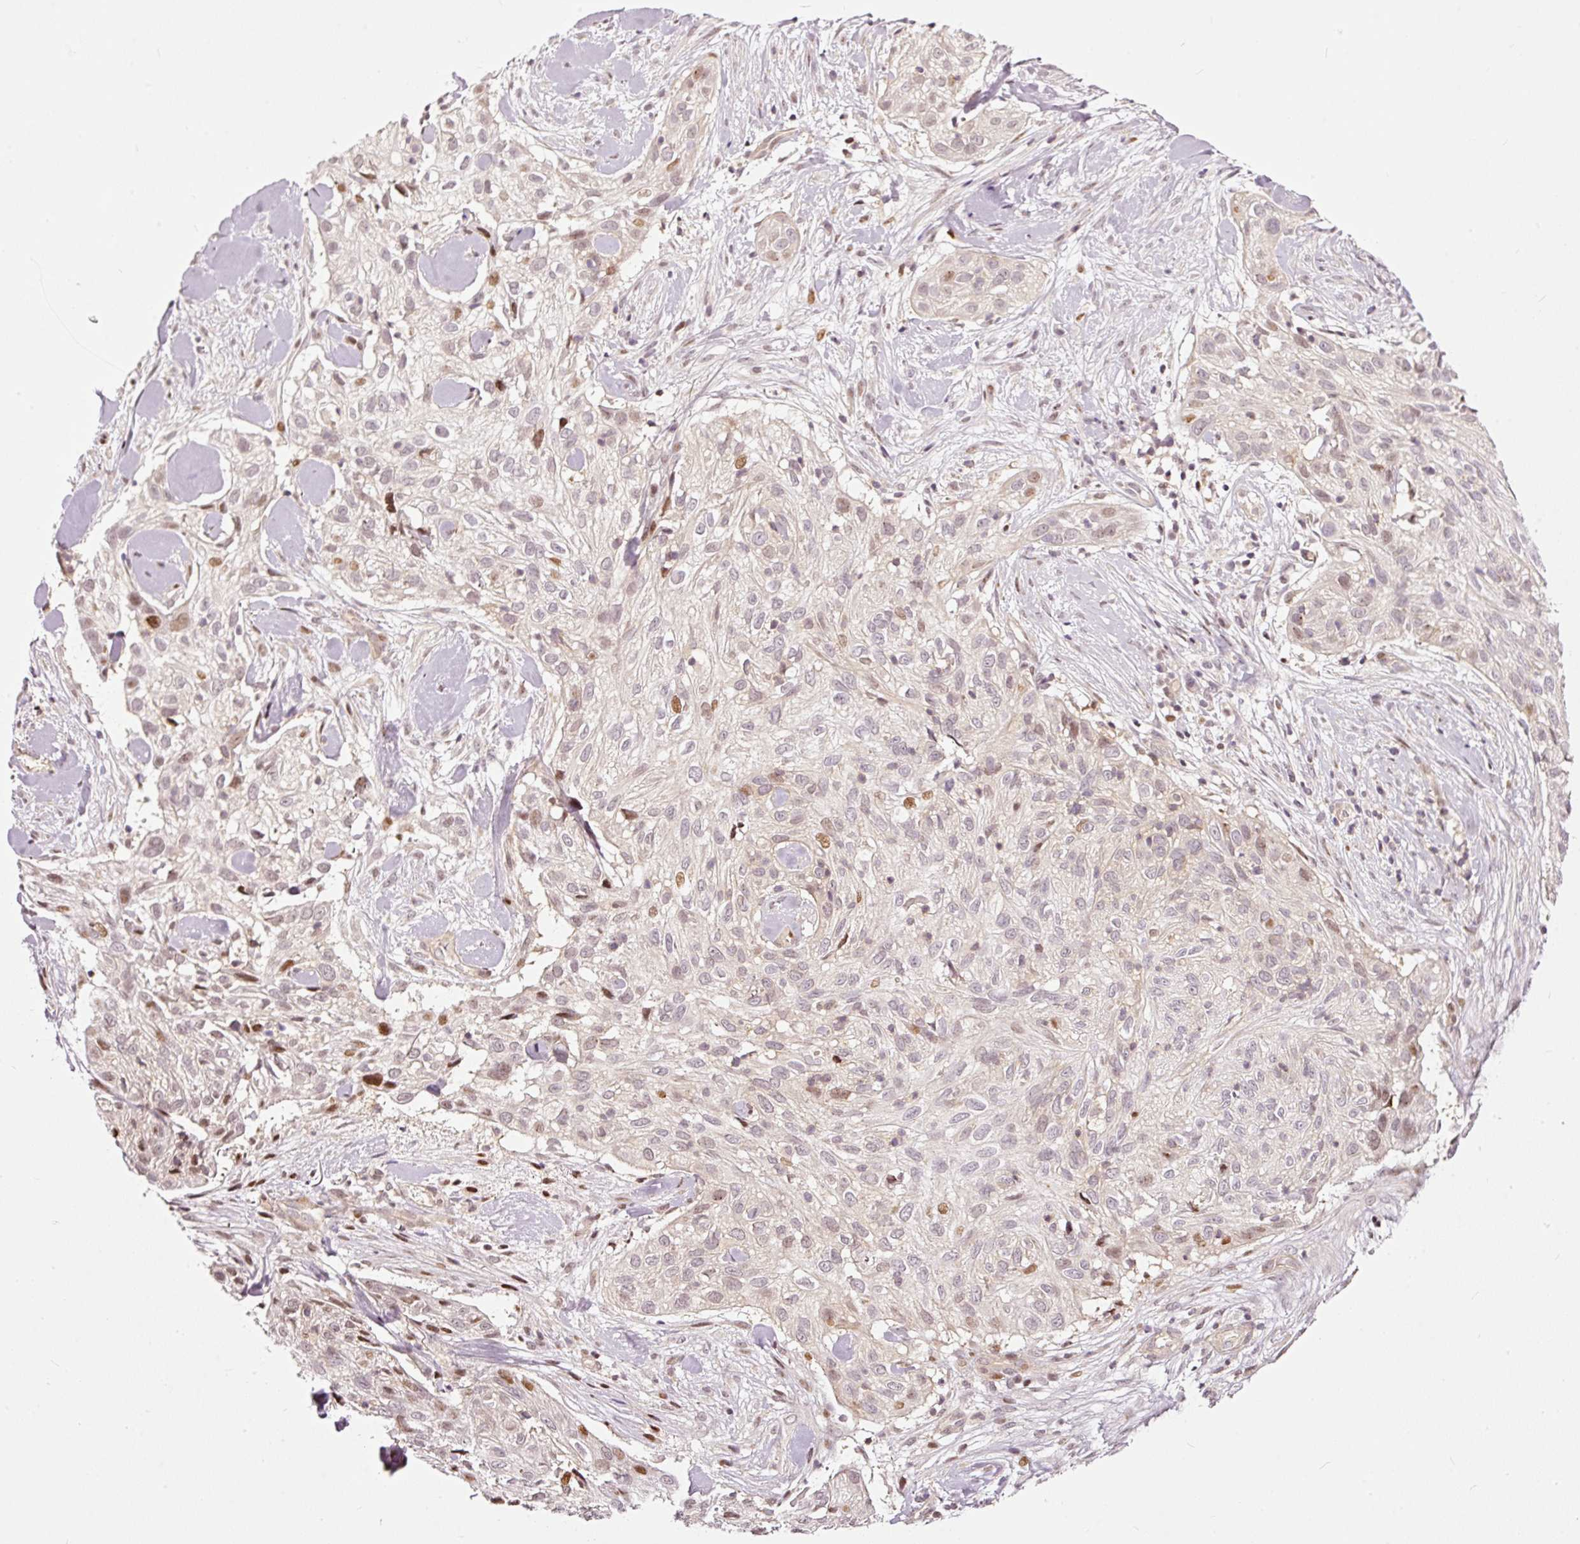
{"staining": {"intensity": "moderate", "quantity": "<25%", "location": "nuclear"}, "tissue": "skin cancer", "cell_type": "Tumor cells", "image_type": "cancer", "snomed": [{"axis": "morphology", "description": "Squamous cell carcinoma, NOS"}, {"axis": "topography", "description": "Skin"}], "caption": "Human squamous cell carcinoma (skin) stained for a protein (brown) exhibits moderate nuclear positive staining in about <25% of tumor cells.", "gene": "ZNF778", "patient": {"sex": "male", "age": 82}}